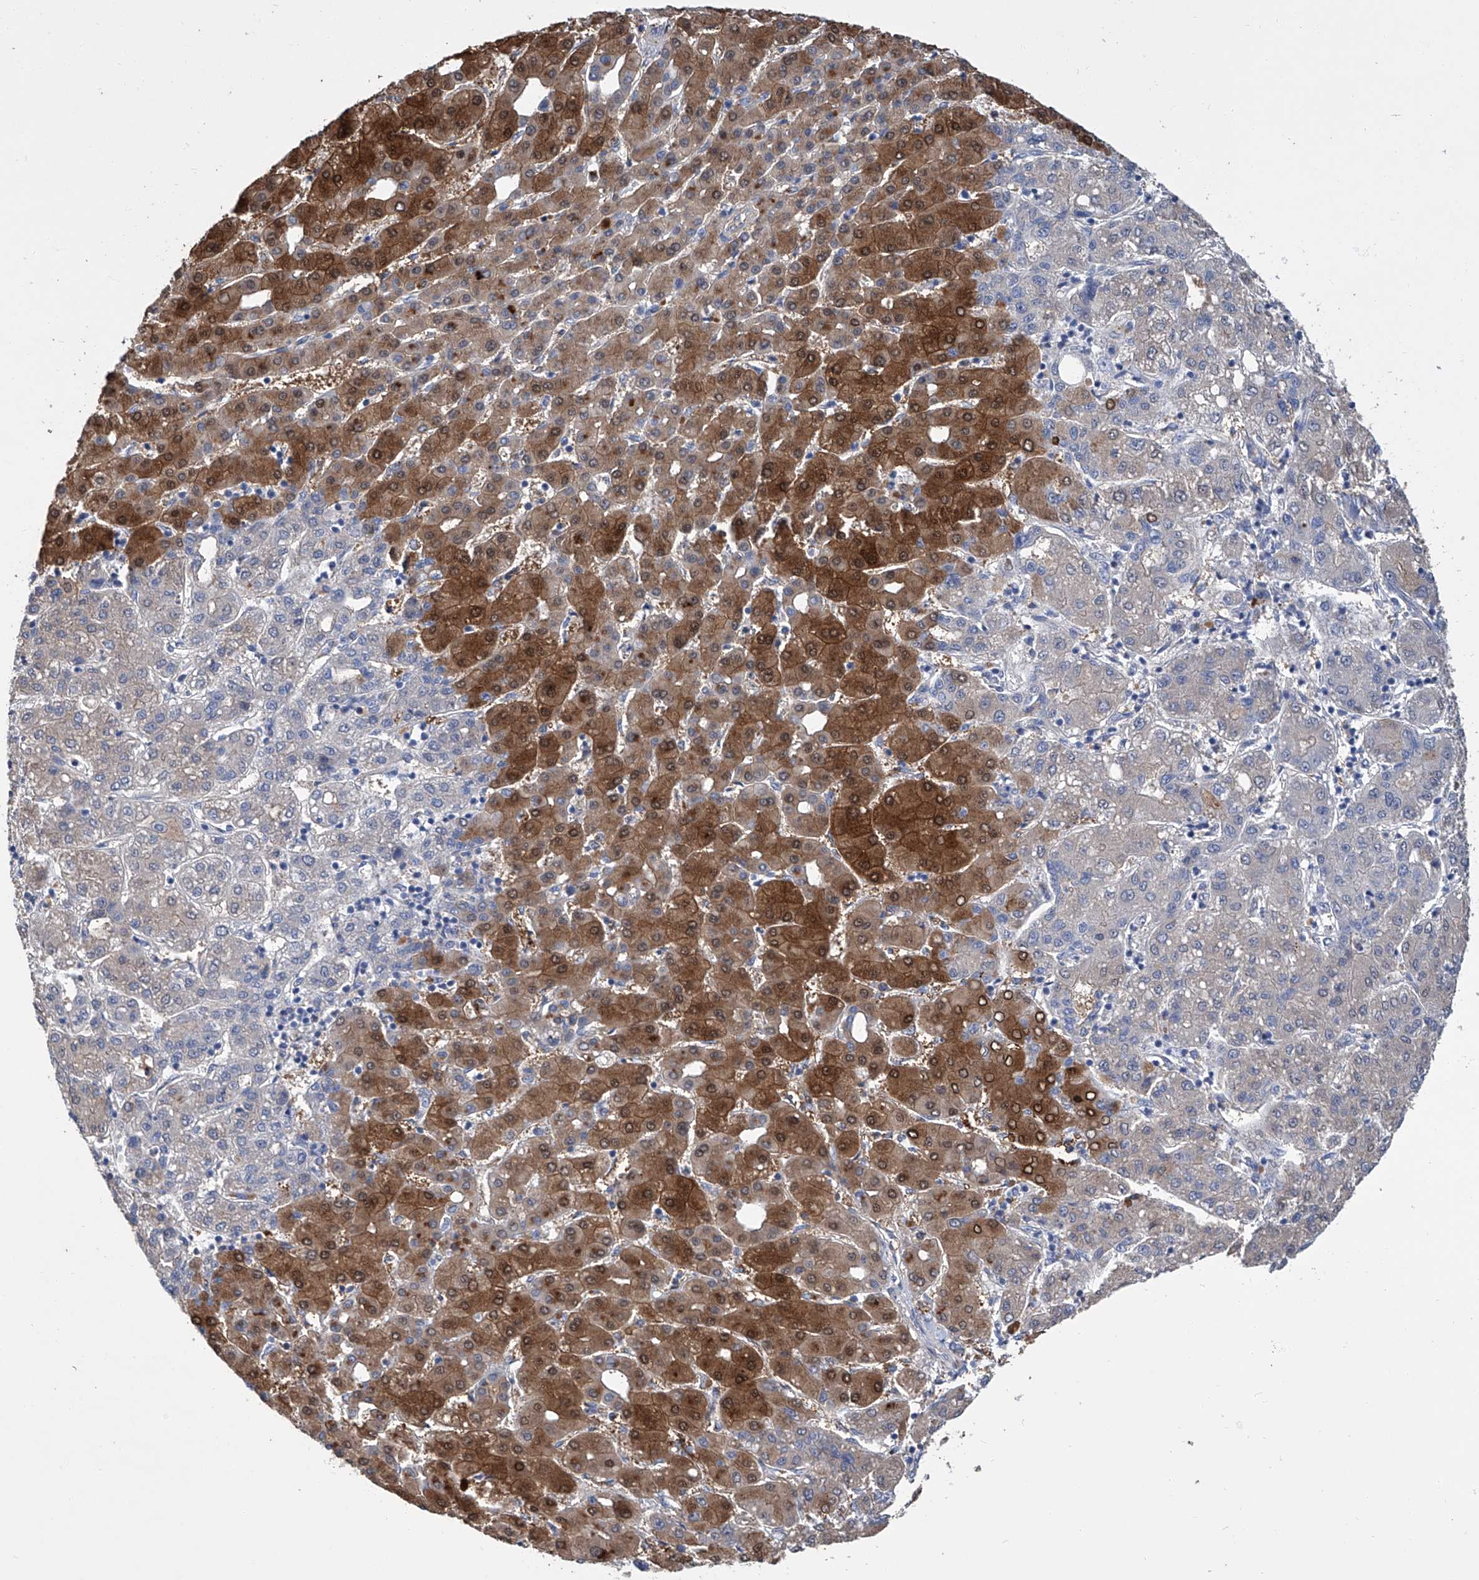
{"staining": {"intensity": "strong", "quantity": "25%-75%", "location": "cytoplasmic/membranous,nuclear"}, "tissue": "liver cancer", "cell_type": "Tumor cells", "image_type": "cancer", "snomed": [{"axis": "morphology", "description": "Carcinoma, Hepatocellular, NOS"}, {"axis": "topography", "description": "Liver"}], "caption": "DAB (3,3'-diaminobenzidine) immunohistochemical staining of human liver hepatocellular carcinoma exhibits strong cytoplasmic/membranous and nuclear protein expression in about 25%-75% of tumor cells.", "gene": "GPT", "patient": {"sex": "male", "age": 65}}